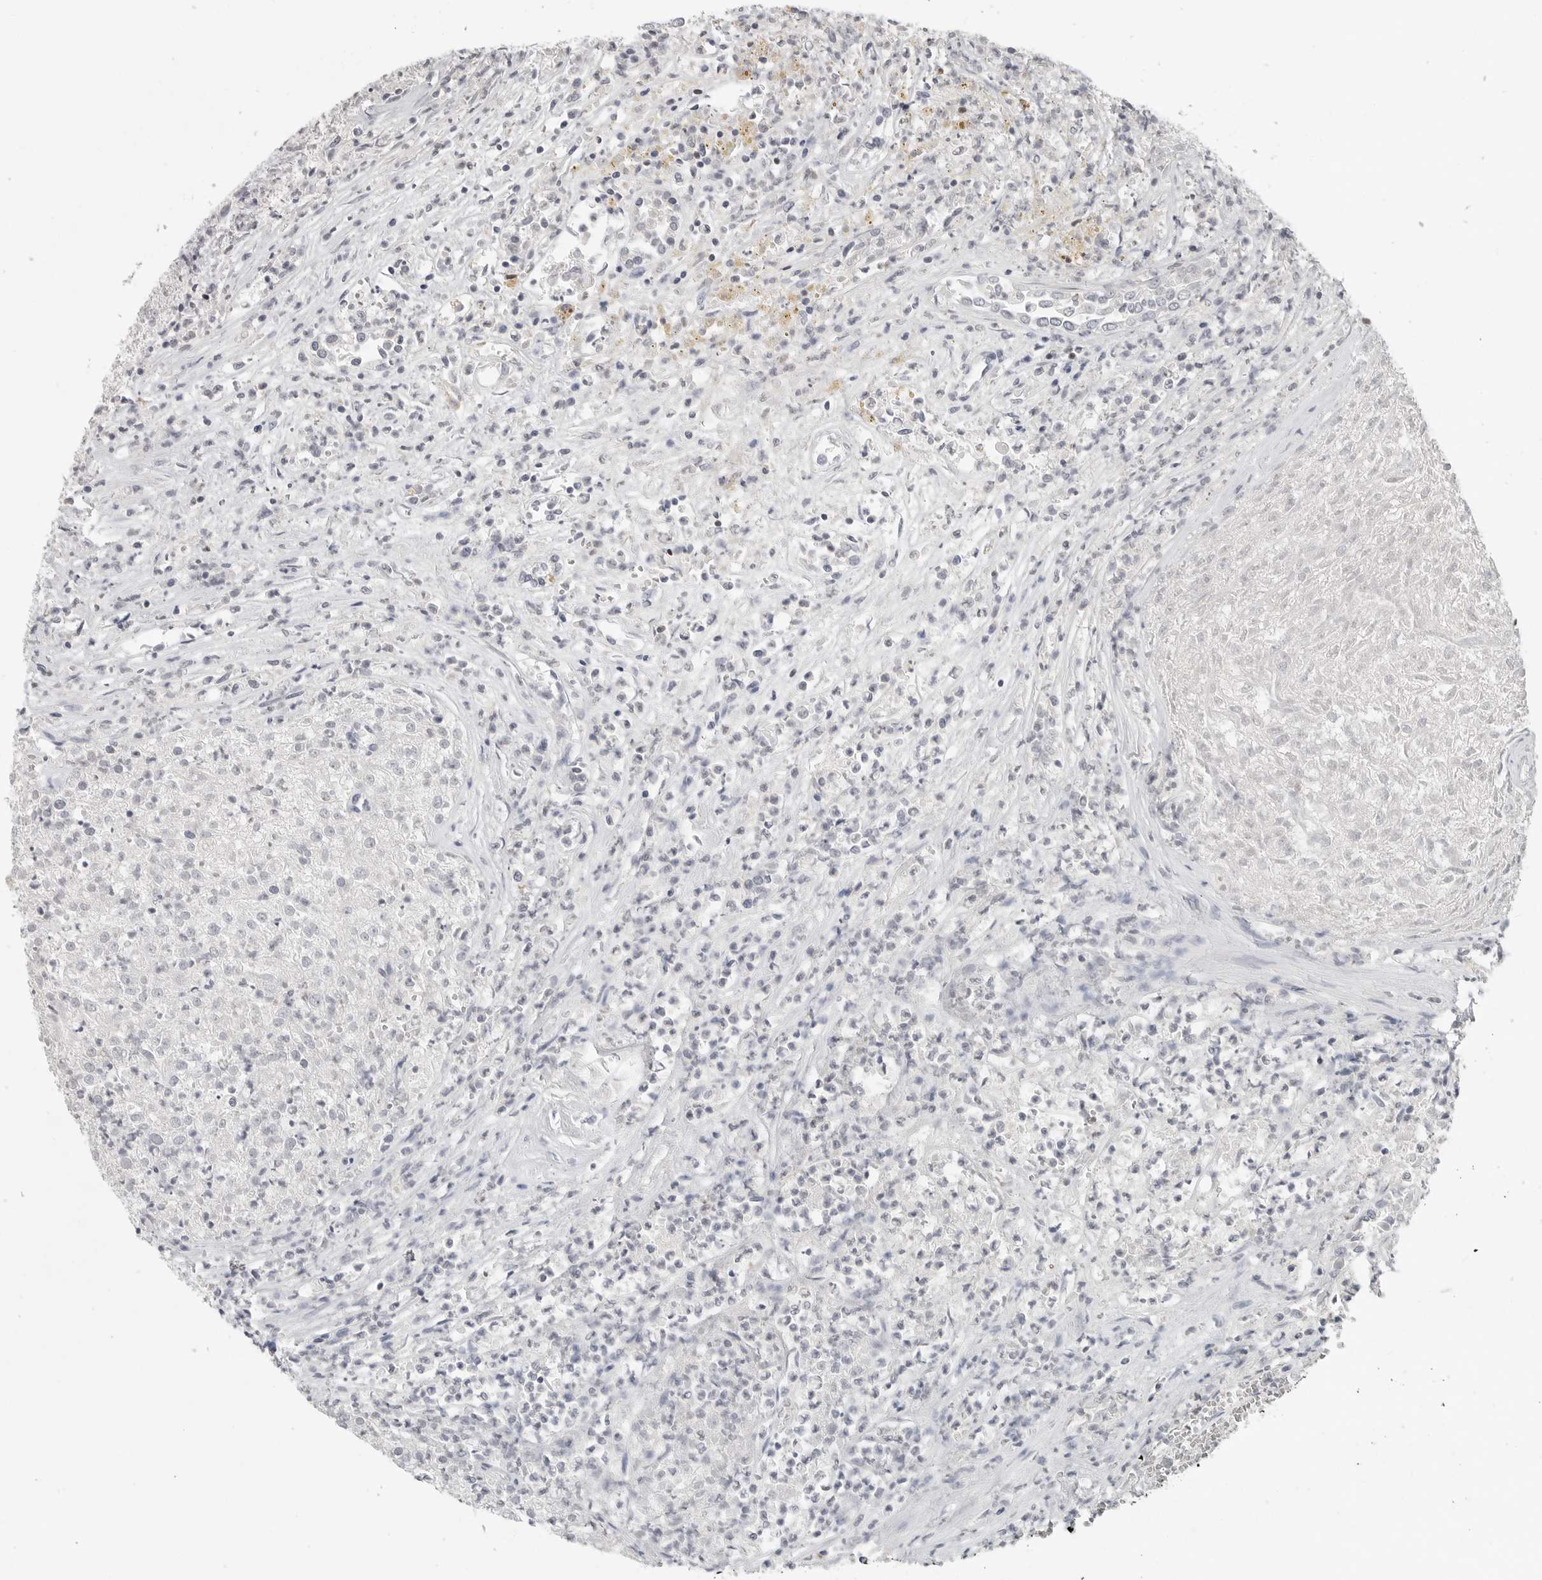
{"staining": {"intensity": "negative", "quantity": "none", "location": "none"}, "tissue": "renal cancer", "cell_type": "Tumor cells", "image_type": "cancer", "snomed": [{"axis": "morphology", "description": "Adenocarcinoma, NOS"}, {"axis": "topography", "description": "Kidney"}], "caption": "Adenocarcinoma (renal) was stained to show a protein in brown. There is no significant staining in tumor cells.", "gene": "FOXP3", "patient": {"sex": "female", "age": 54}}